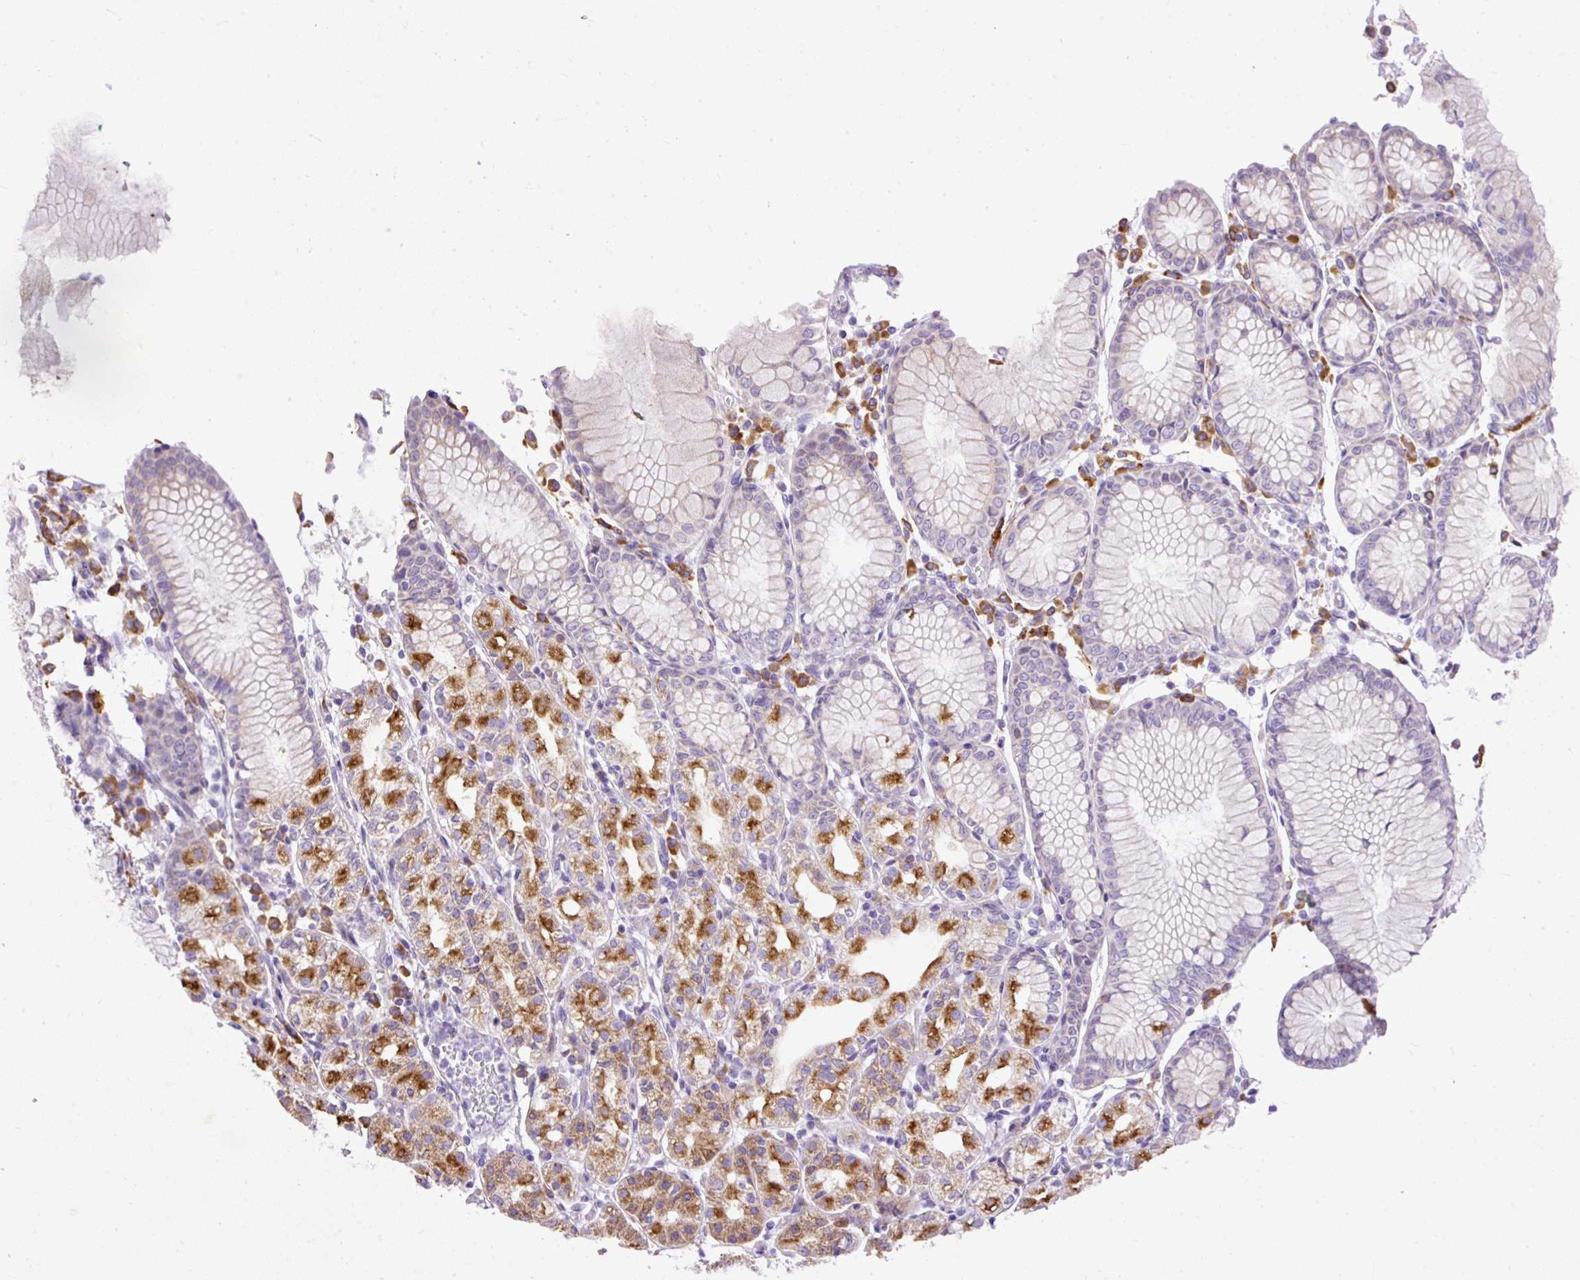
{"staining": {"intensity": "strong", "quantity": "25%-75%", "location": "cytoplasmic/membranous"}, "tissue": "stomach", "cell_type": "Glandular cells", "image_type": "normal", "snomed": [{"axis": "morphology", "description": "Normal tissue, NOS"}, {"axis": "topography", "description": "Stomach"}], "caption": "Stomach was stained to show a protein in brown. There is high levels of strong cytoplasmic/membranous expression in about 25%-75% of glandular cells. (Brightfield microscopy of DAB IHC at high magnification).", "gene": "SYBU", "patient": {"sex": "female", "age": 57}}